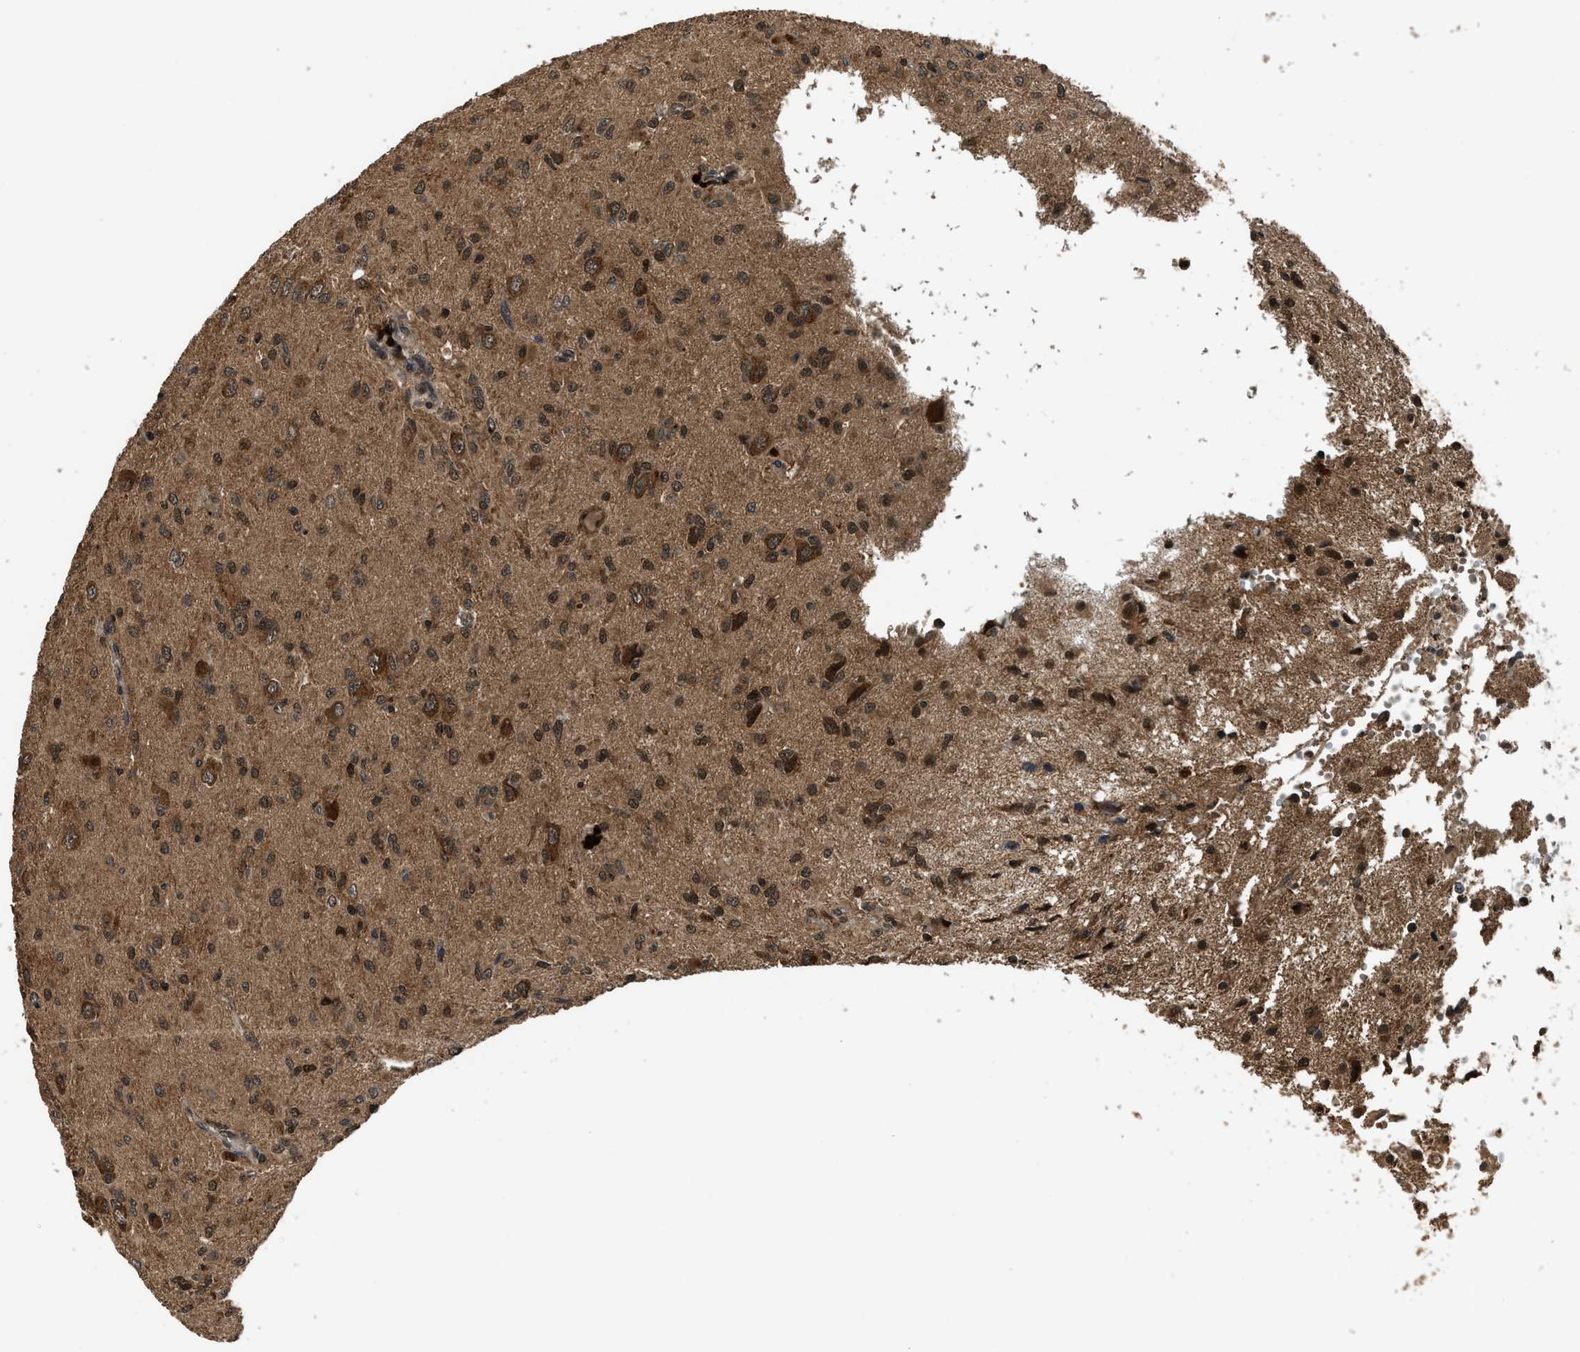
{"staining": {"intensity": "moderate", "quantity": ">75%", "location": "cytoplasmic/membranous"}, "tissue": "glioma", "cell_type": "Tumor cells", "image_type": "cancer", "snomed": [{"axis": "morphology", "description": "Glioma, malignant, High grade"}, {"axis": "topography", "description": "Brain"}], "caption": "Brown immunohistochemical staining in human high-grade glioma (malignant) shows moderate cytoplasmic/membranous positivity in about >75% of tumor cells. The staining was performed using DAB, with brown indicating positive protein expression. Nuclei are stained blue with hematoxylin.", "gene": "RPS6KB1", "patient": {"sex": "female", "age": 59}}